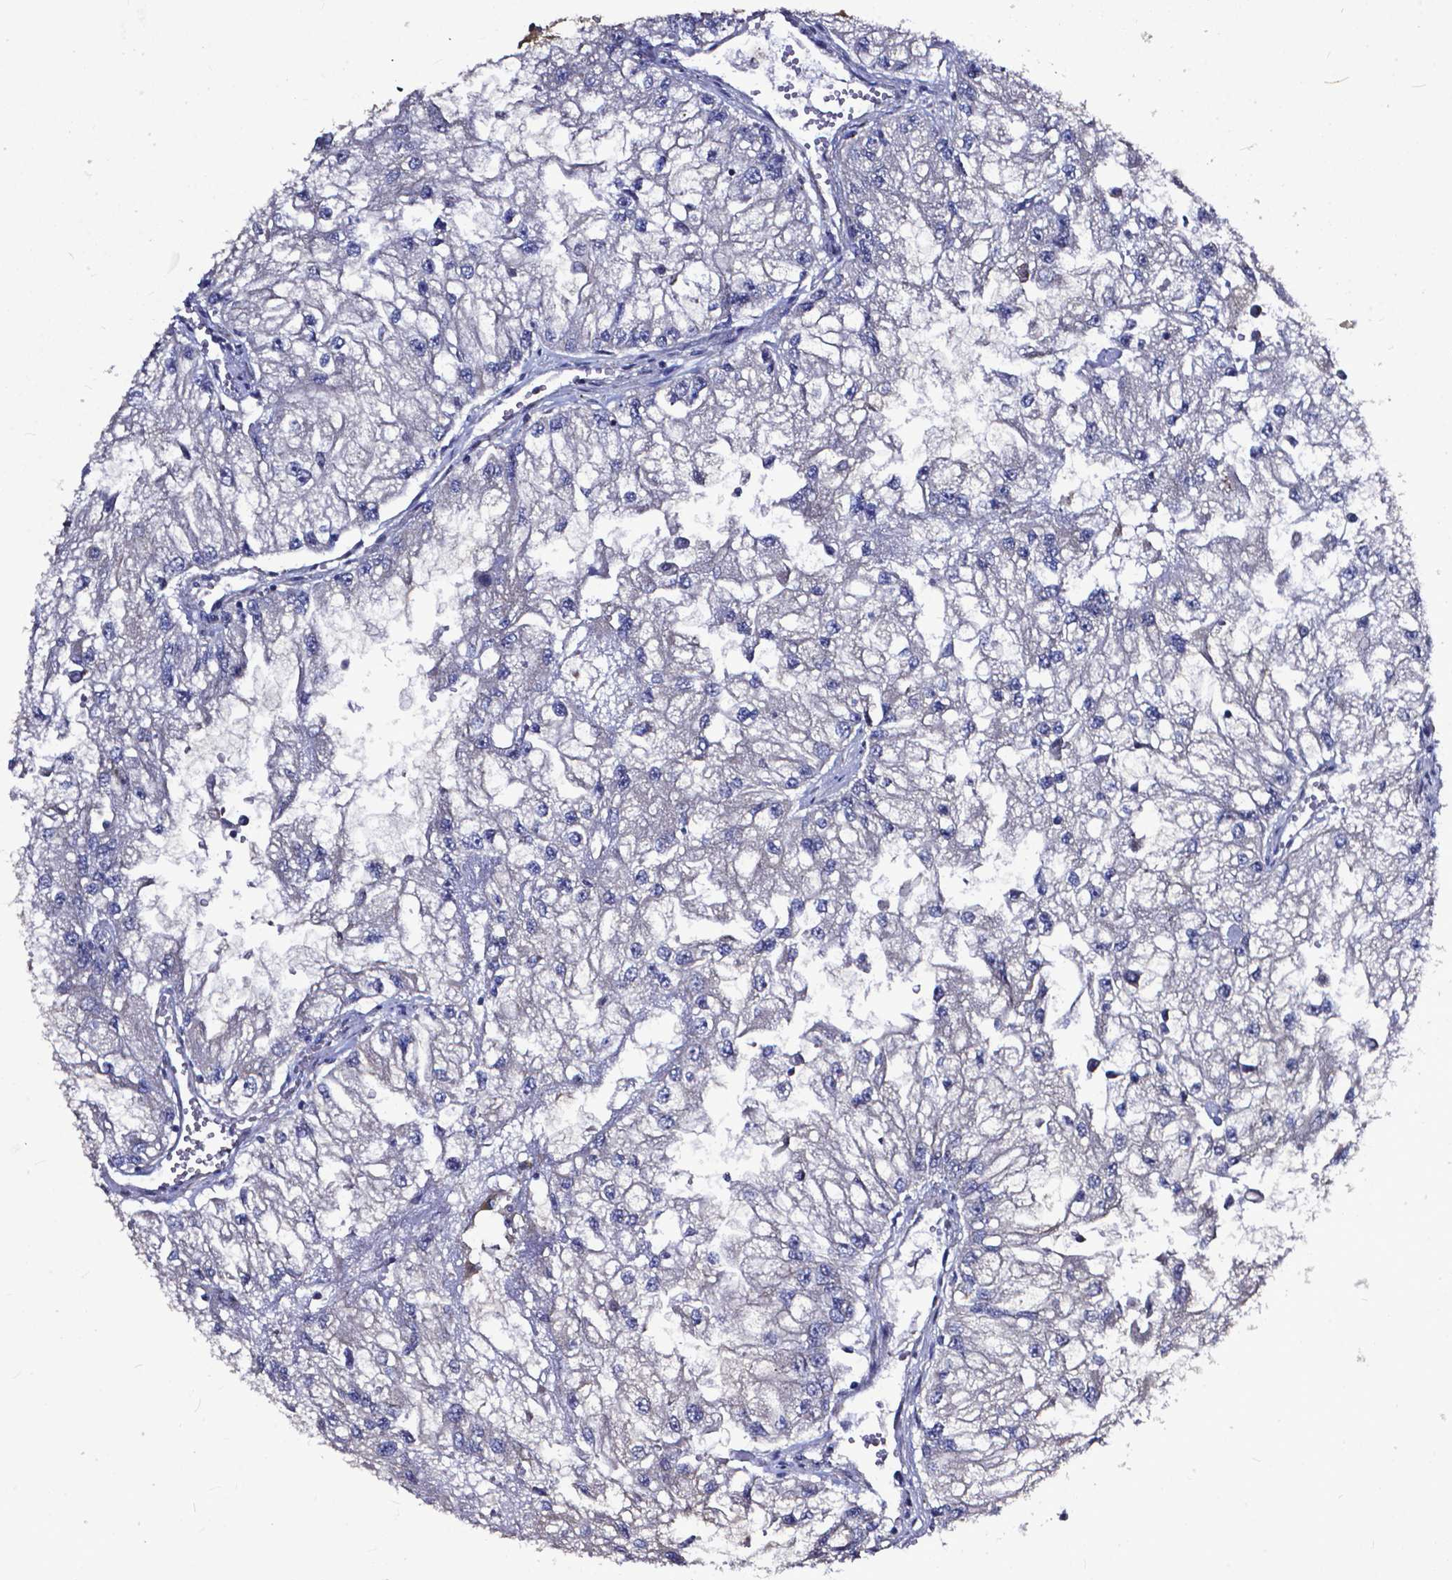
{"staining": {"intensity": "negative", "quantity": "none", "location": "none"}, "tissue": "renal cancer", "cell_type": "Tumor cells", "image_type": "cancer", "snomed": [{"axis": "morphology", "description": "Adenocarcinoma, NOS"}, {"axis": "topography", "description": "Kidney"}], "caption": "This is an immunohistochemistry micrograph of human renal adenocarcinoma. There is no staining in tumor cells.", "gene": "OTUB1", "patient": {"sex": "male", "age": 59}}